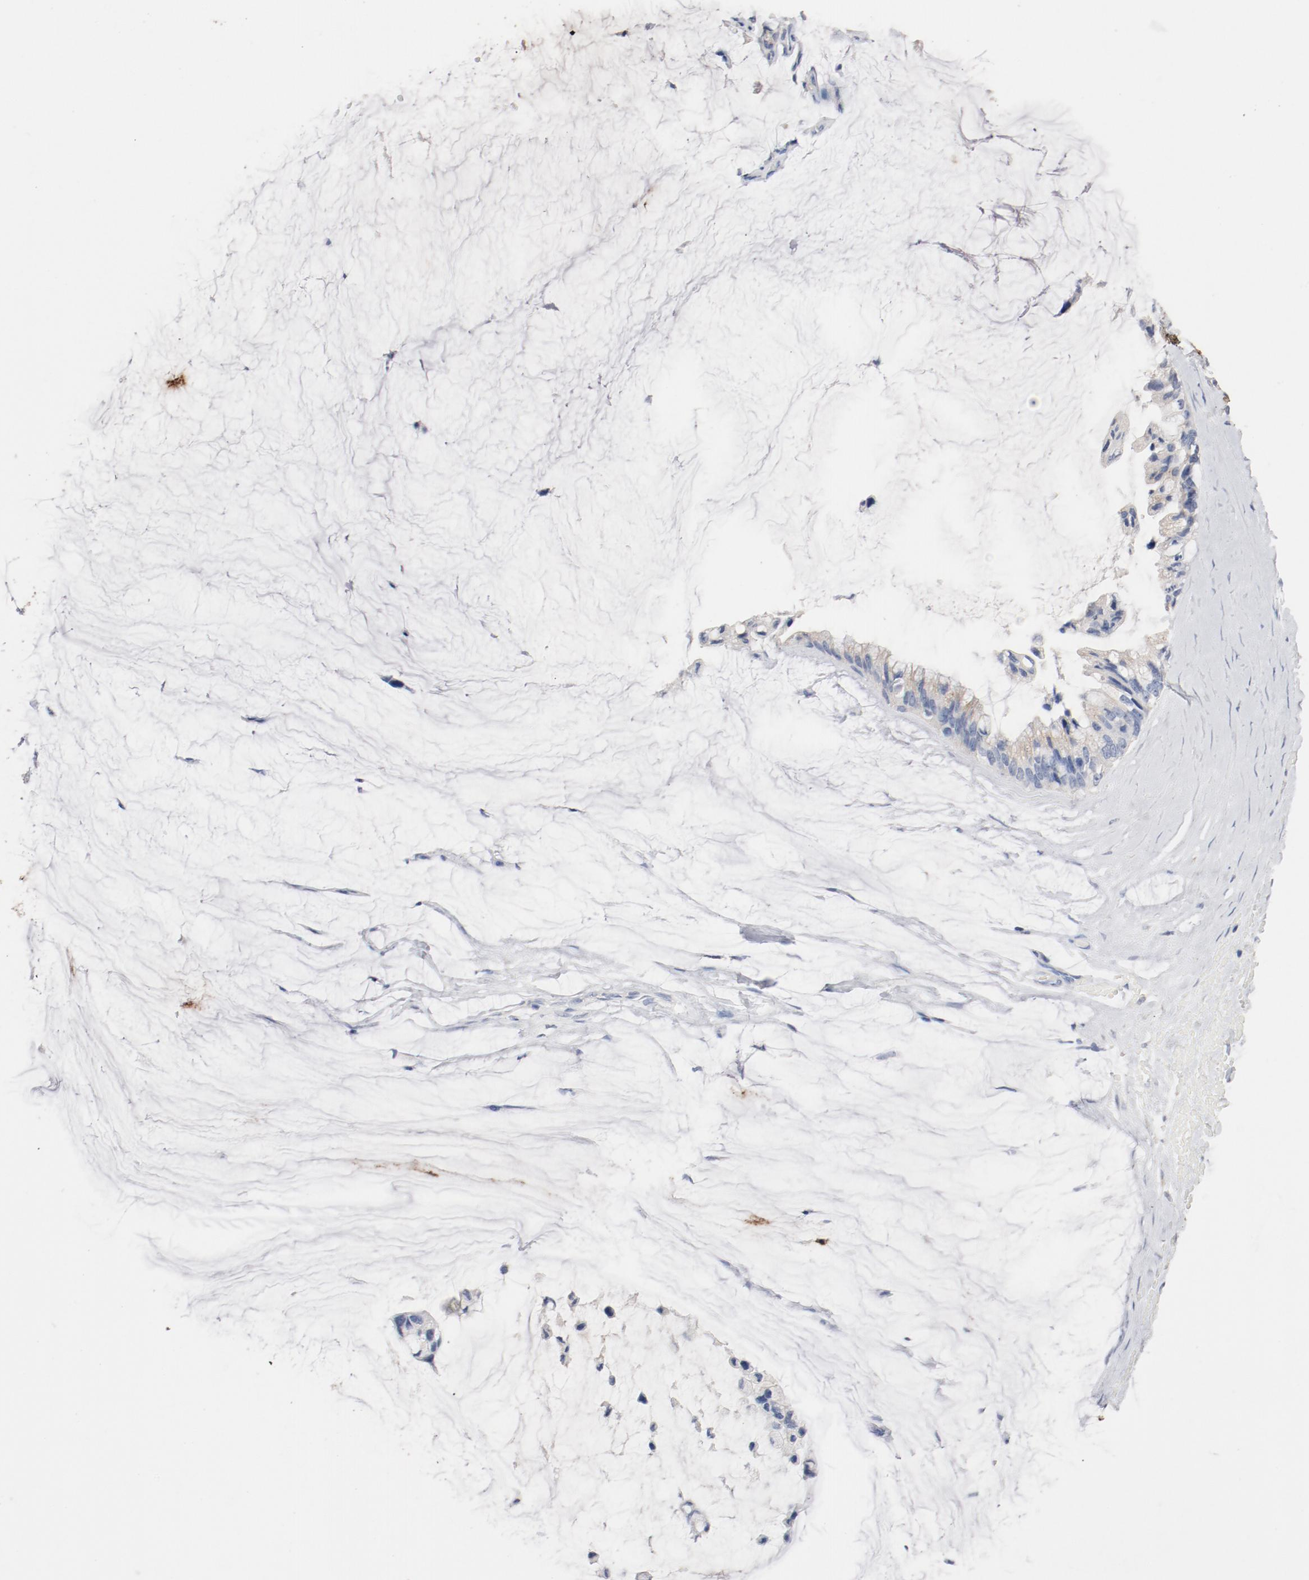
{"staining": {"intensity": "weak", "quantity": "25%-75%", "location": "cytoplasmic/membranous"}, "tissue": "ovarian cancer", "cell_type": "Tumor cells", "image_type": "cancer", "snomed": [{"axis": "morphology", "description": "Cystadenocarcinoma, mucinous, NOS"}, {"axis": "topography", "description": "Ovary"}], "caption": "Human ovarian mucinous cystadenocarcinoma stained with a protein marker exhibits weak staining in tumor cells.", "gene": "CD247", "patient": {"sex": "female", "age": 39}}